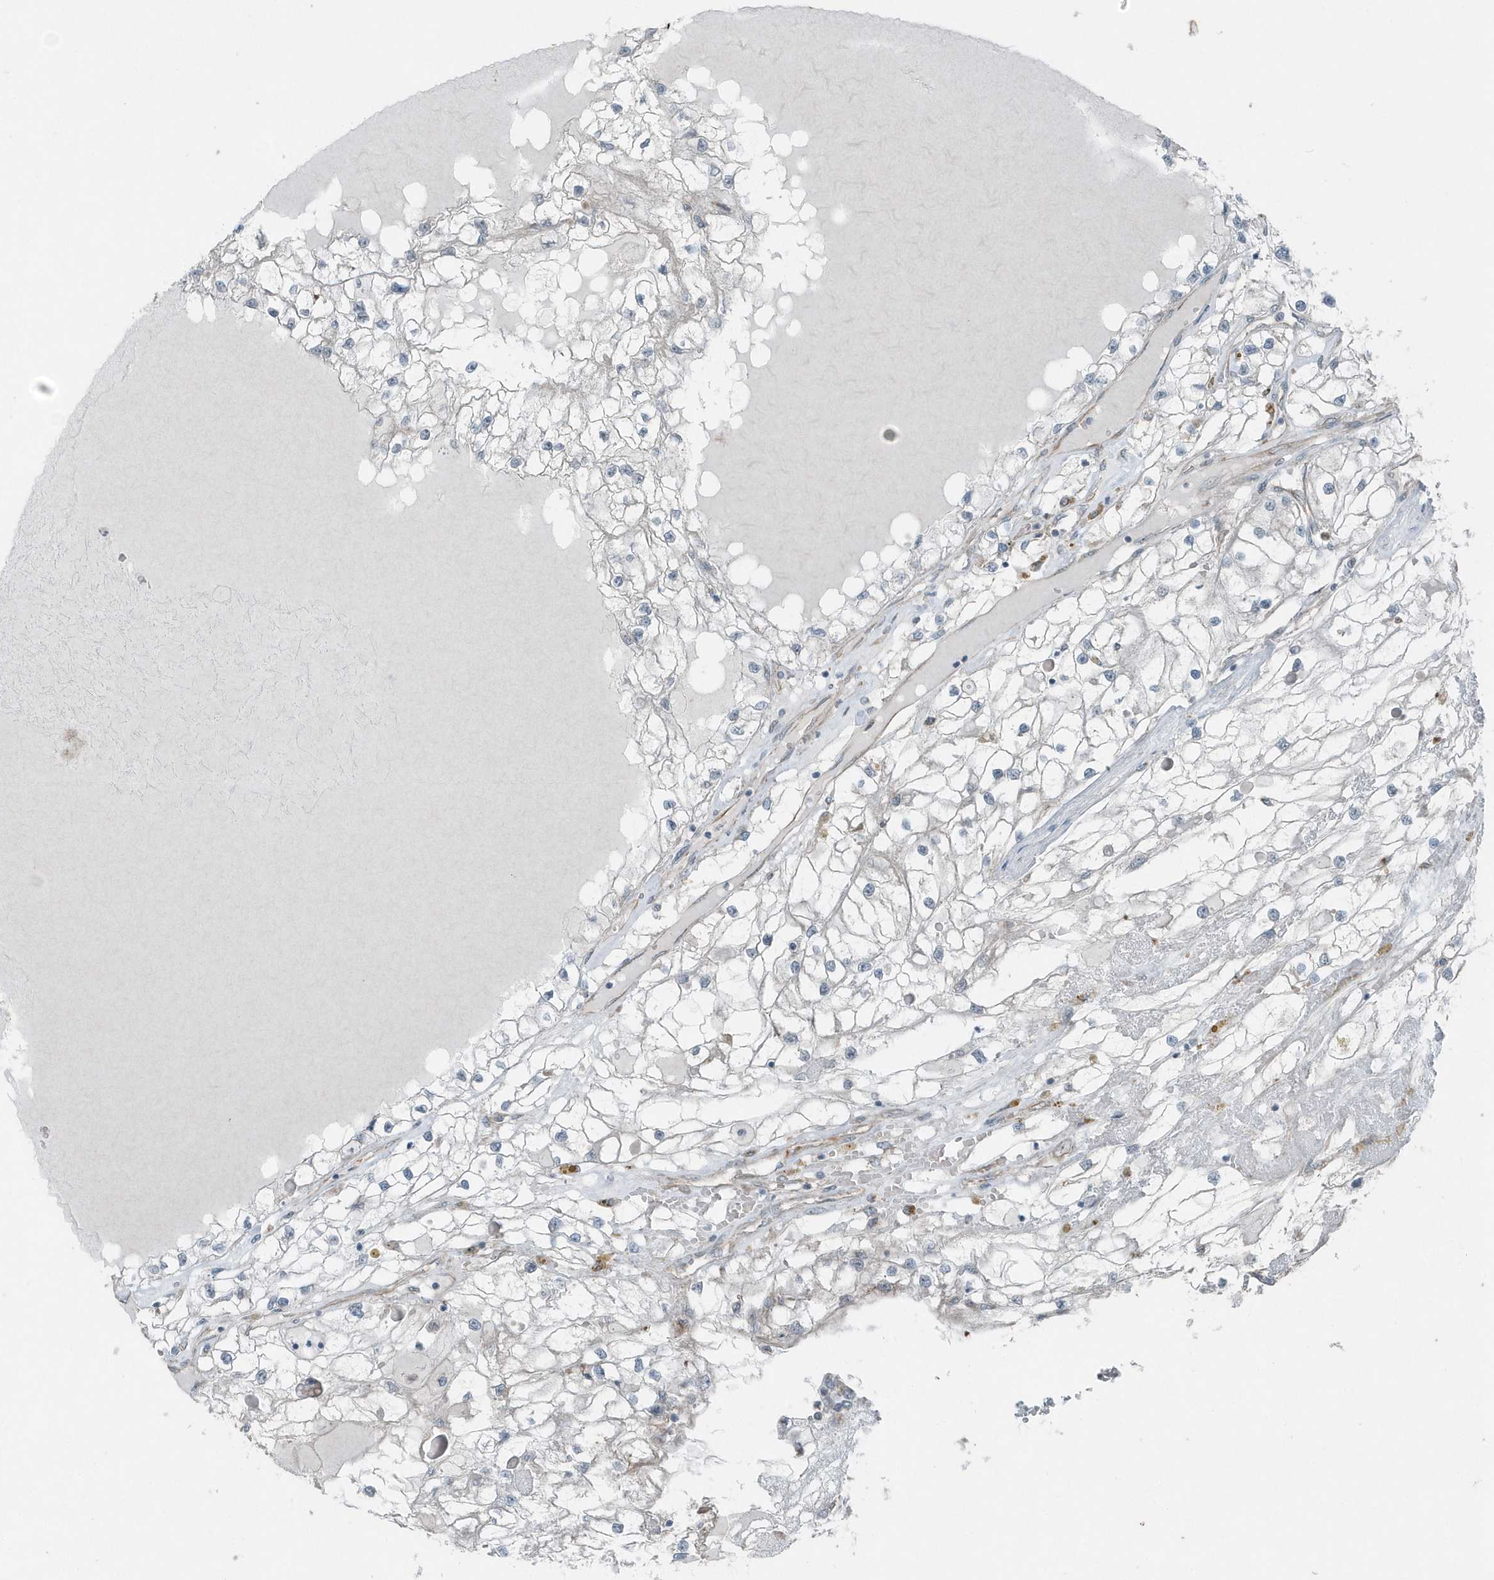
{"staining": {"intensity": "negative", "quantity": "none", "location": "none"}, "tissue": "renal cancer", "cell_type": "Tumor cells", "image_type": "cancer", "snomed": [{"axis": "morphology", "description": "Adenocarcinoma, NOS"}, {"axis": "topography", "description": "Kidney"}], "caption": "DAB (3,3'-diaminobenzidine) immunohistochemical staining of renal cancer exhibits no significant expression in tumor cells.", "gene": "GCC2", "patient": {"sex": "male", "age": 68}}